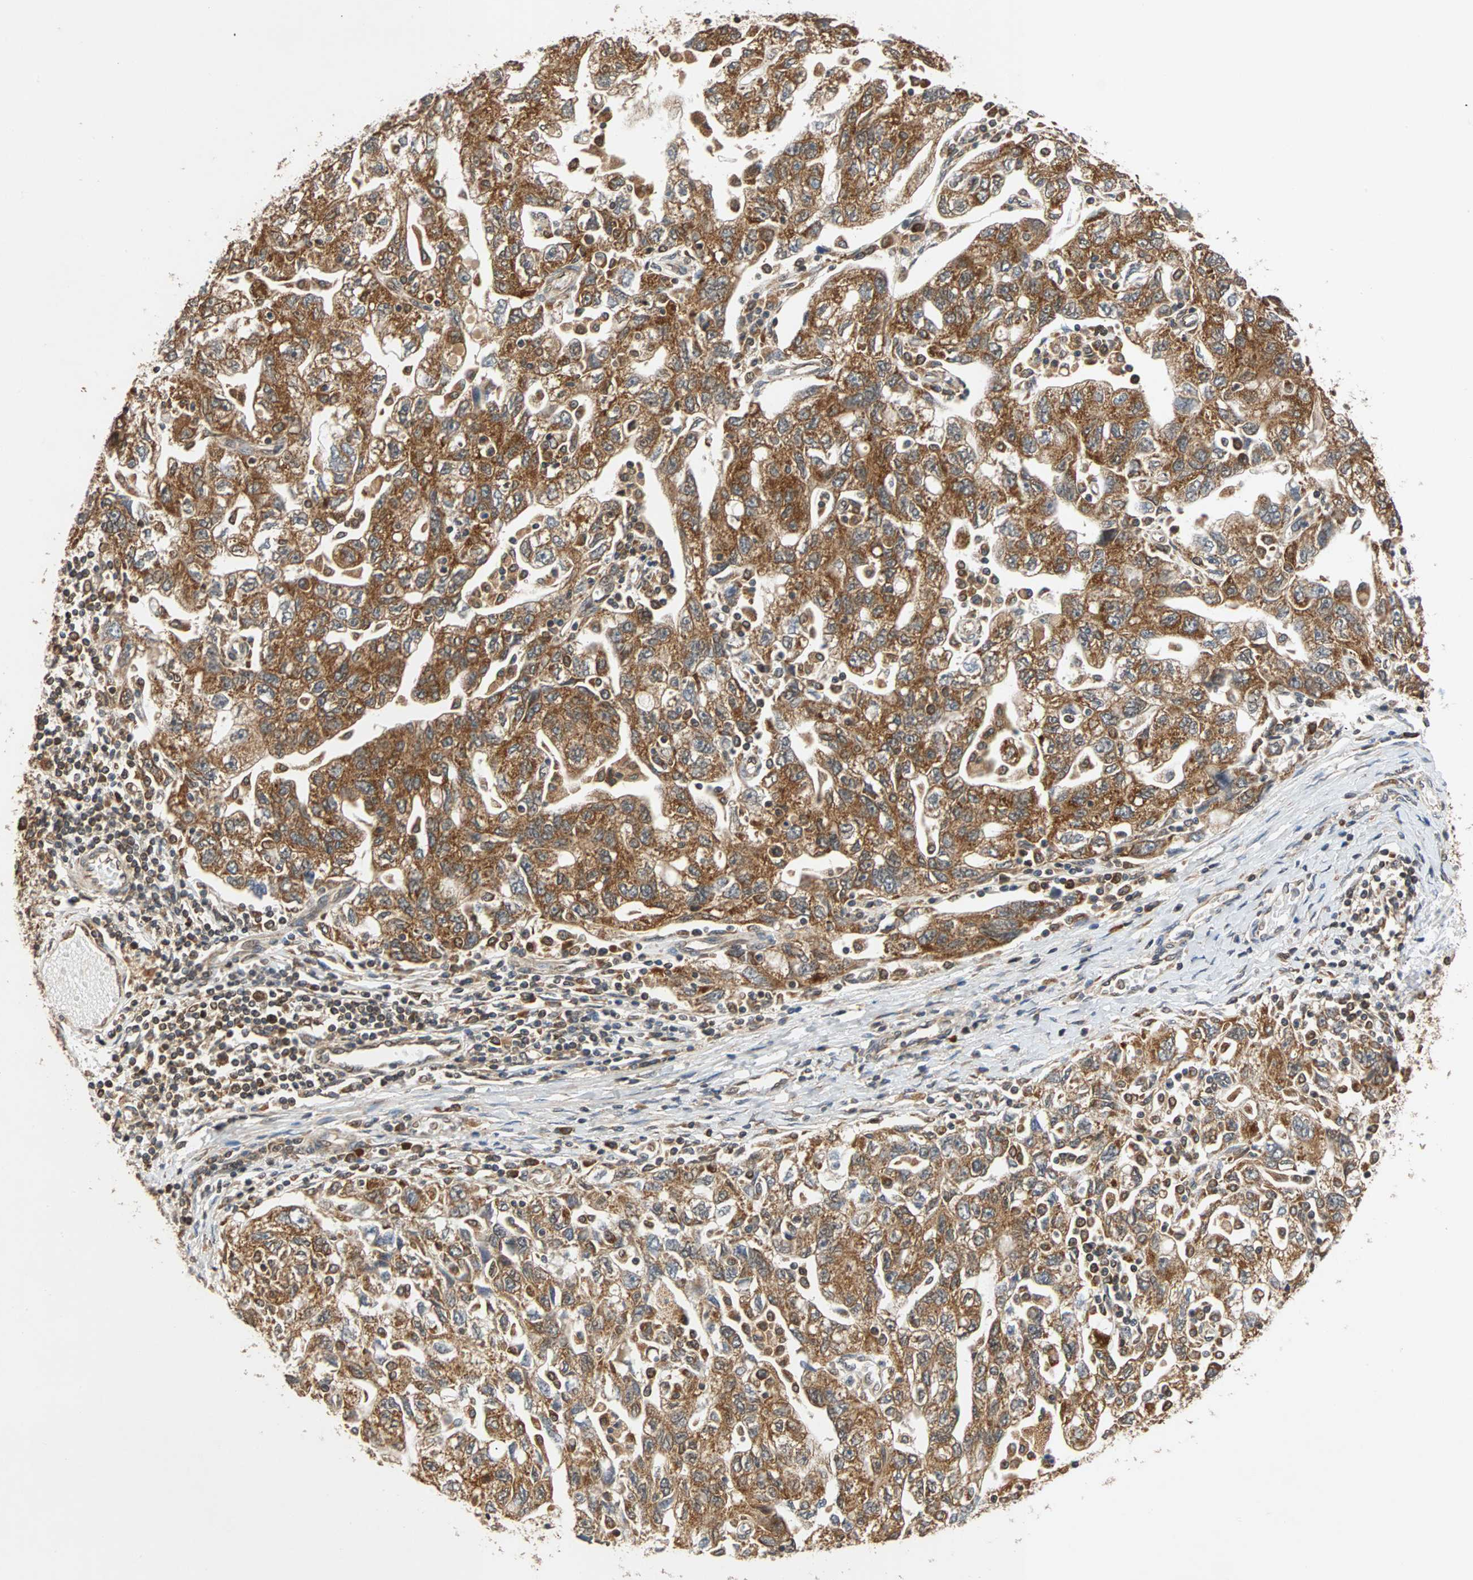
{"staining": {"intensity": "strong", "quantity": ">75%", "location": "cytoplasmic/membranous"}, "tissue": "ovarian cancer", "cell_type": "Tumor cells", "image_type": "cancer", "snomed": [{"axis": "morphology", "description": "Carcinoma, NOS"}, {"axis": "morphology", "description": "Cystadenocarcinoma, serous, NOS"}, {"axis": "topography", "description": "Ovary"}], "caption": "Immunohistochemistry photomicrograph of human ovarian carcinoma stained for a protein (brown), which reveals high levels of strong cytoplasmic/membranous expression in about >75% of tumor cells.", "gene": "AUP1", "patient": {"sex": "female", "age": 69}}